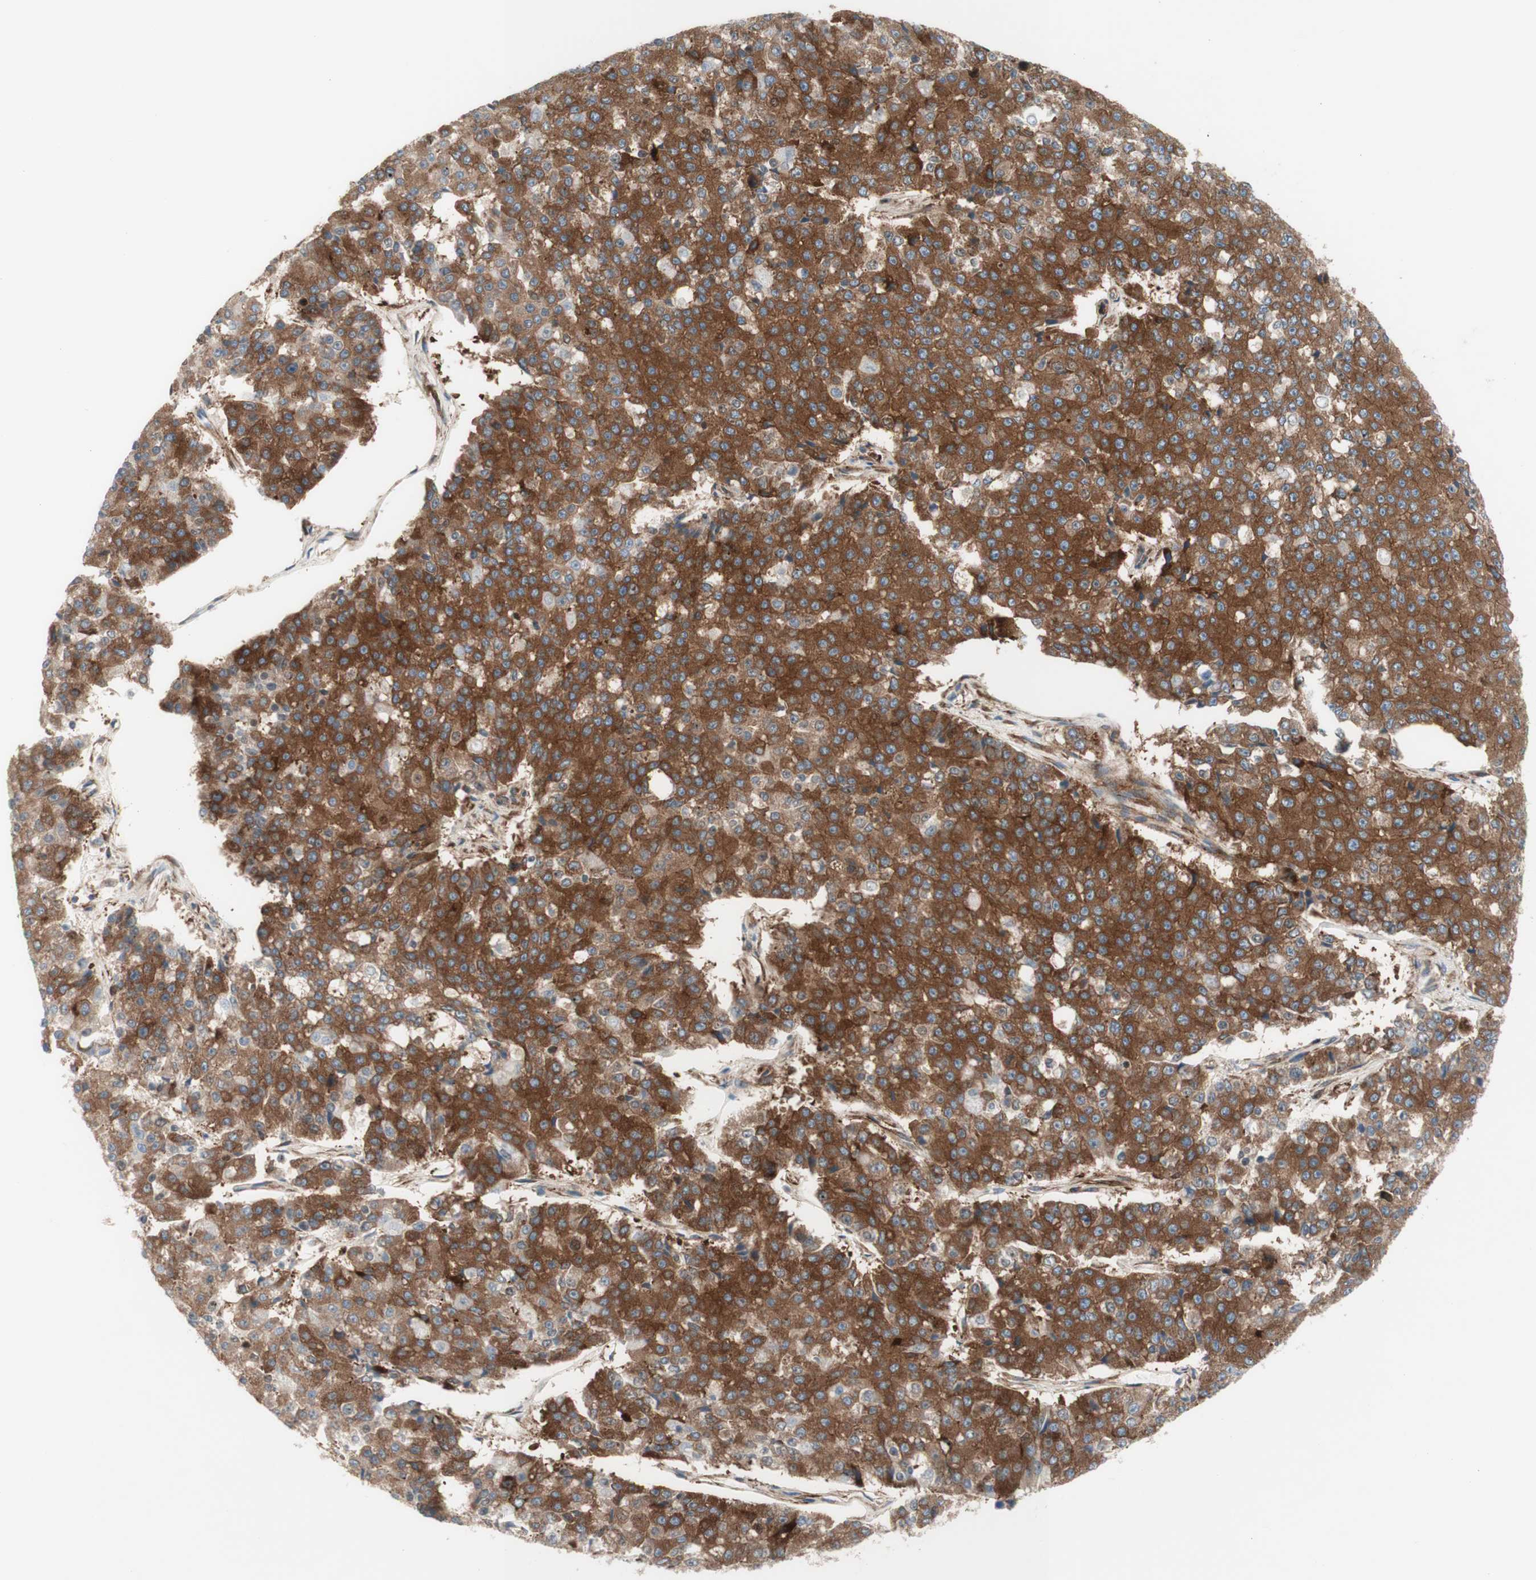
{"staining": {"intensity": "moderate", "quantity": ">75%", "location": "cytoplasmic/membranous"}, "tissue": "pancreatic cancer", "cell_type": "Tumor cells", "image_type": "cancer", "snomed": [{"axis": "morphology", "description": "Adenocarcinoma, NOS"}, {"axis": "topography", "description": "Pancreas"}], "caption": "Brown immunohistochemical staining in pancreatic adenocarcinoma reveals moderate cytoplasmic/membranous positivity in approximately >75% of tumor cells.", "gene": "CCN4", "patient": {"sex": "male", "age": 50}}